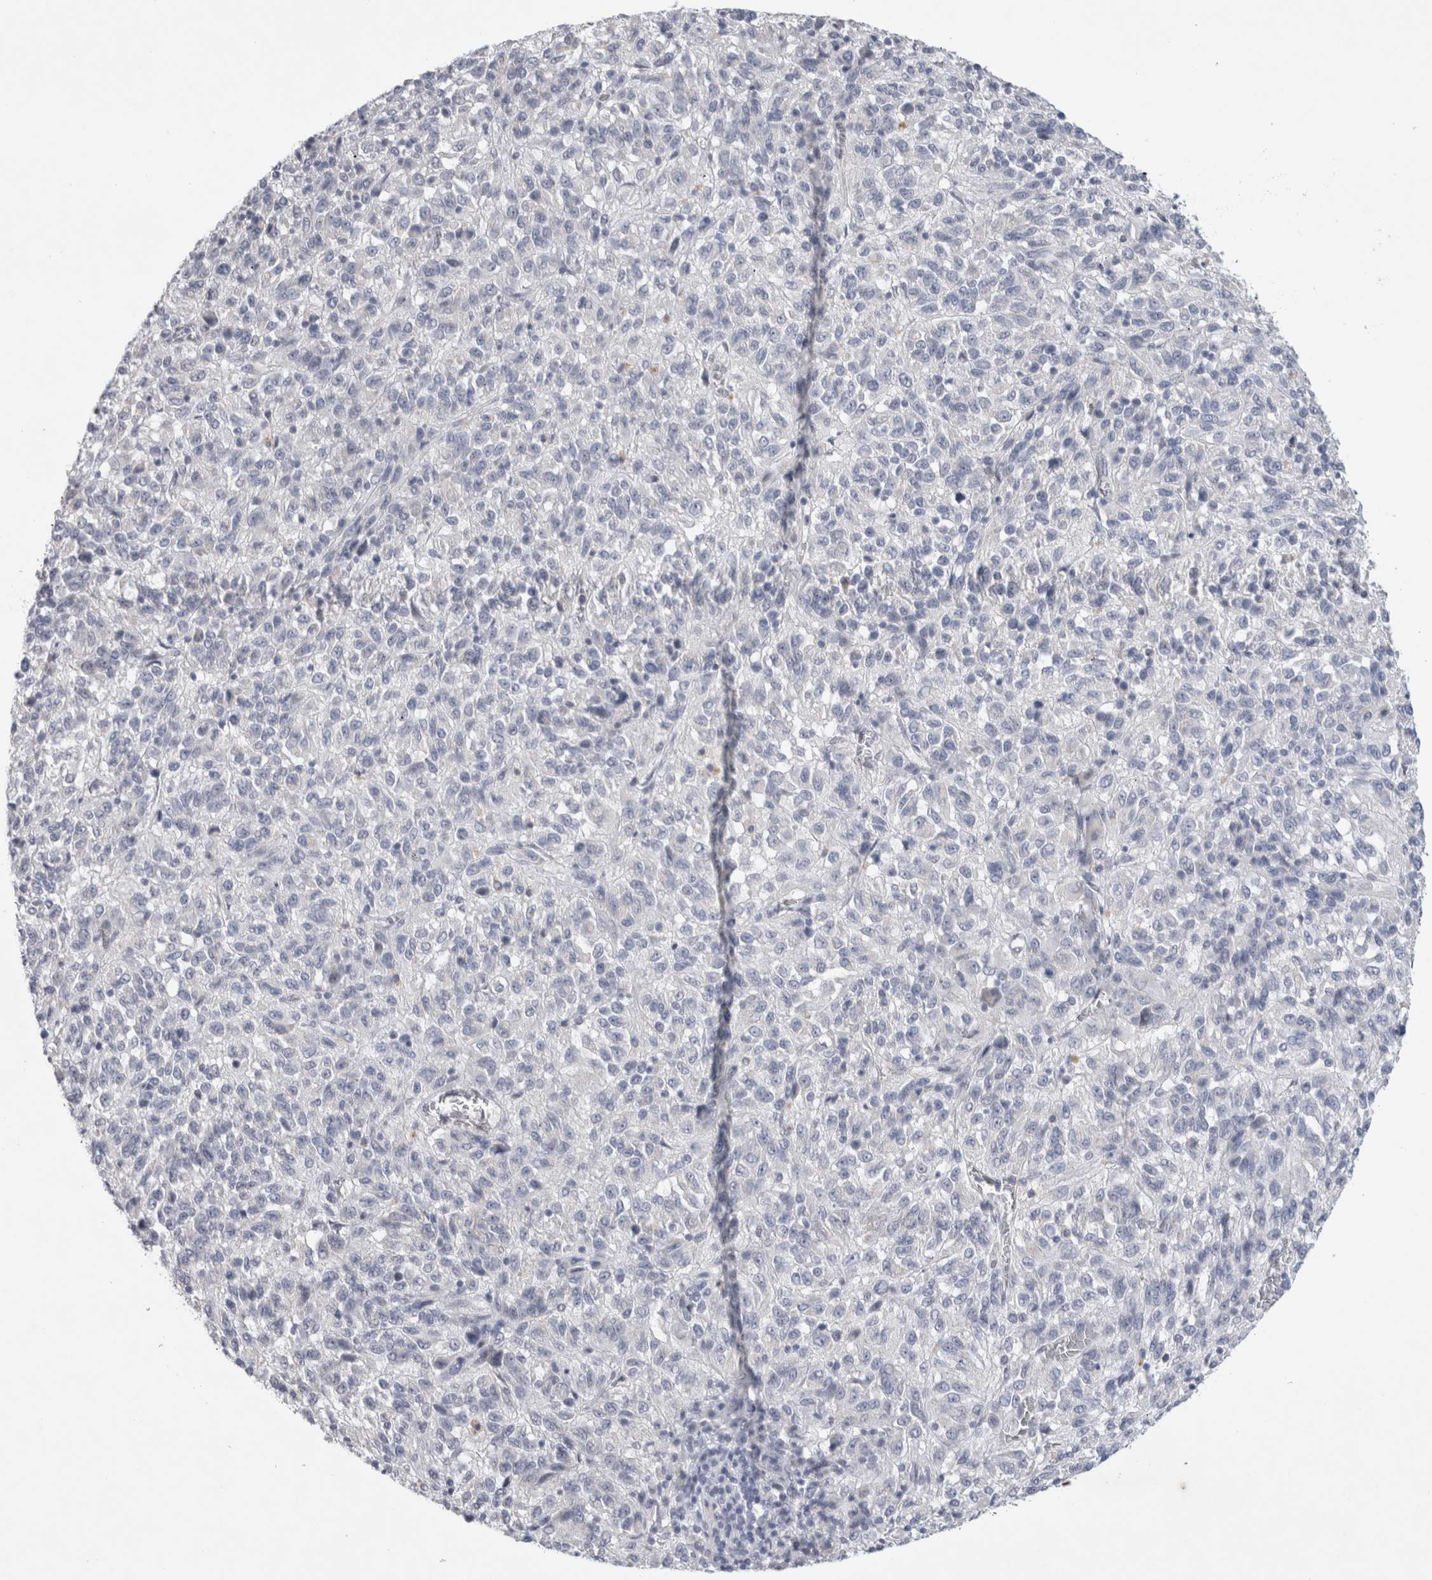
{"staining": {"intensity": "negative", "quantity": "none", "location": "none"}, "tissue": "melanoma", "cell_type": "Tumor cells", "image_type": "cancer", "snomed": [{"axis": "morphology", "description": "Malignant melanoma, Metastatic site"}, {"axis": "topography", "description": "Lung"}], "caption": "Immunohistochemical staining of human malignant melanoma (metastatic site) exhibits no significant positivity in tumor cells.", "gene": "TONSL", "patient": {"sex": "male", "age": 64}}